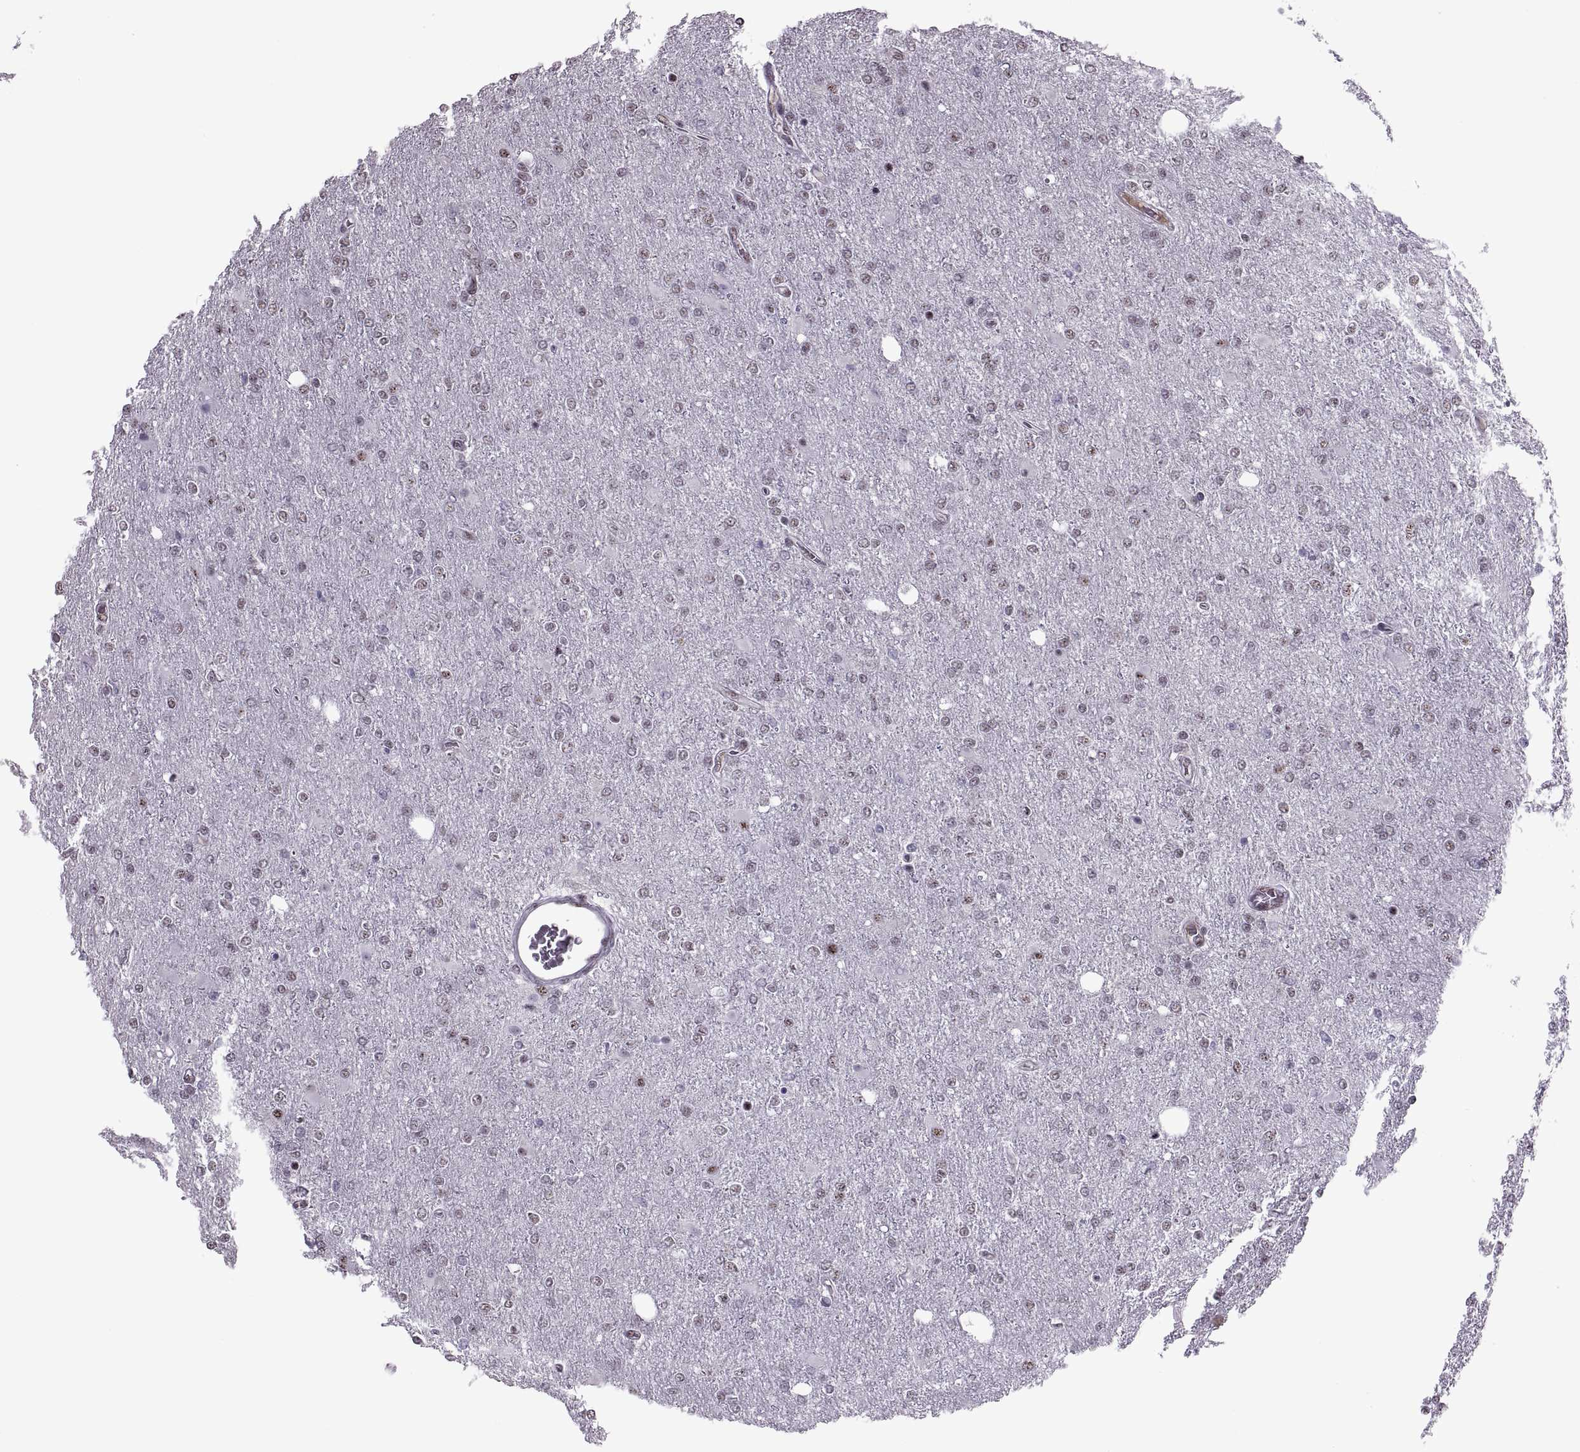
{"staining": {"intensity": "weak", "quantity": "<25%", "location": "nuclear"}, "tissue": "glioma", "cell_type": "Tumor cells", "image_type": "cancer", "snomed": [{"axis": "morphology", "description": "Glioma, malignant, High grade"}, {"axis": "topography", "description": "Cerebral cortex"}], "caption": "This is an immunohistochemistry (IHC) histopathology image of human glioma. There is no positivity in tumor cells.", "gene": "MAGEA4", "patient": {"sex": "male", "age": 70}}